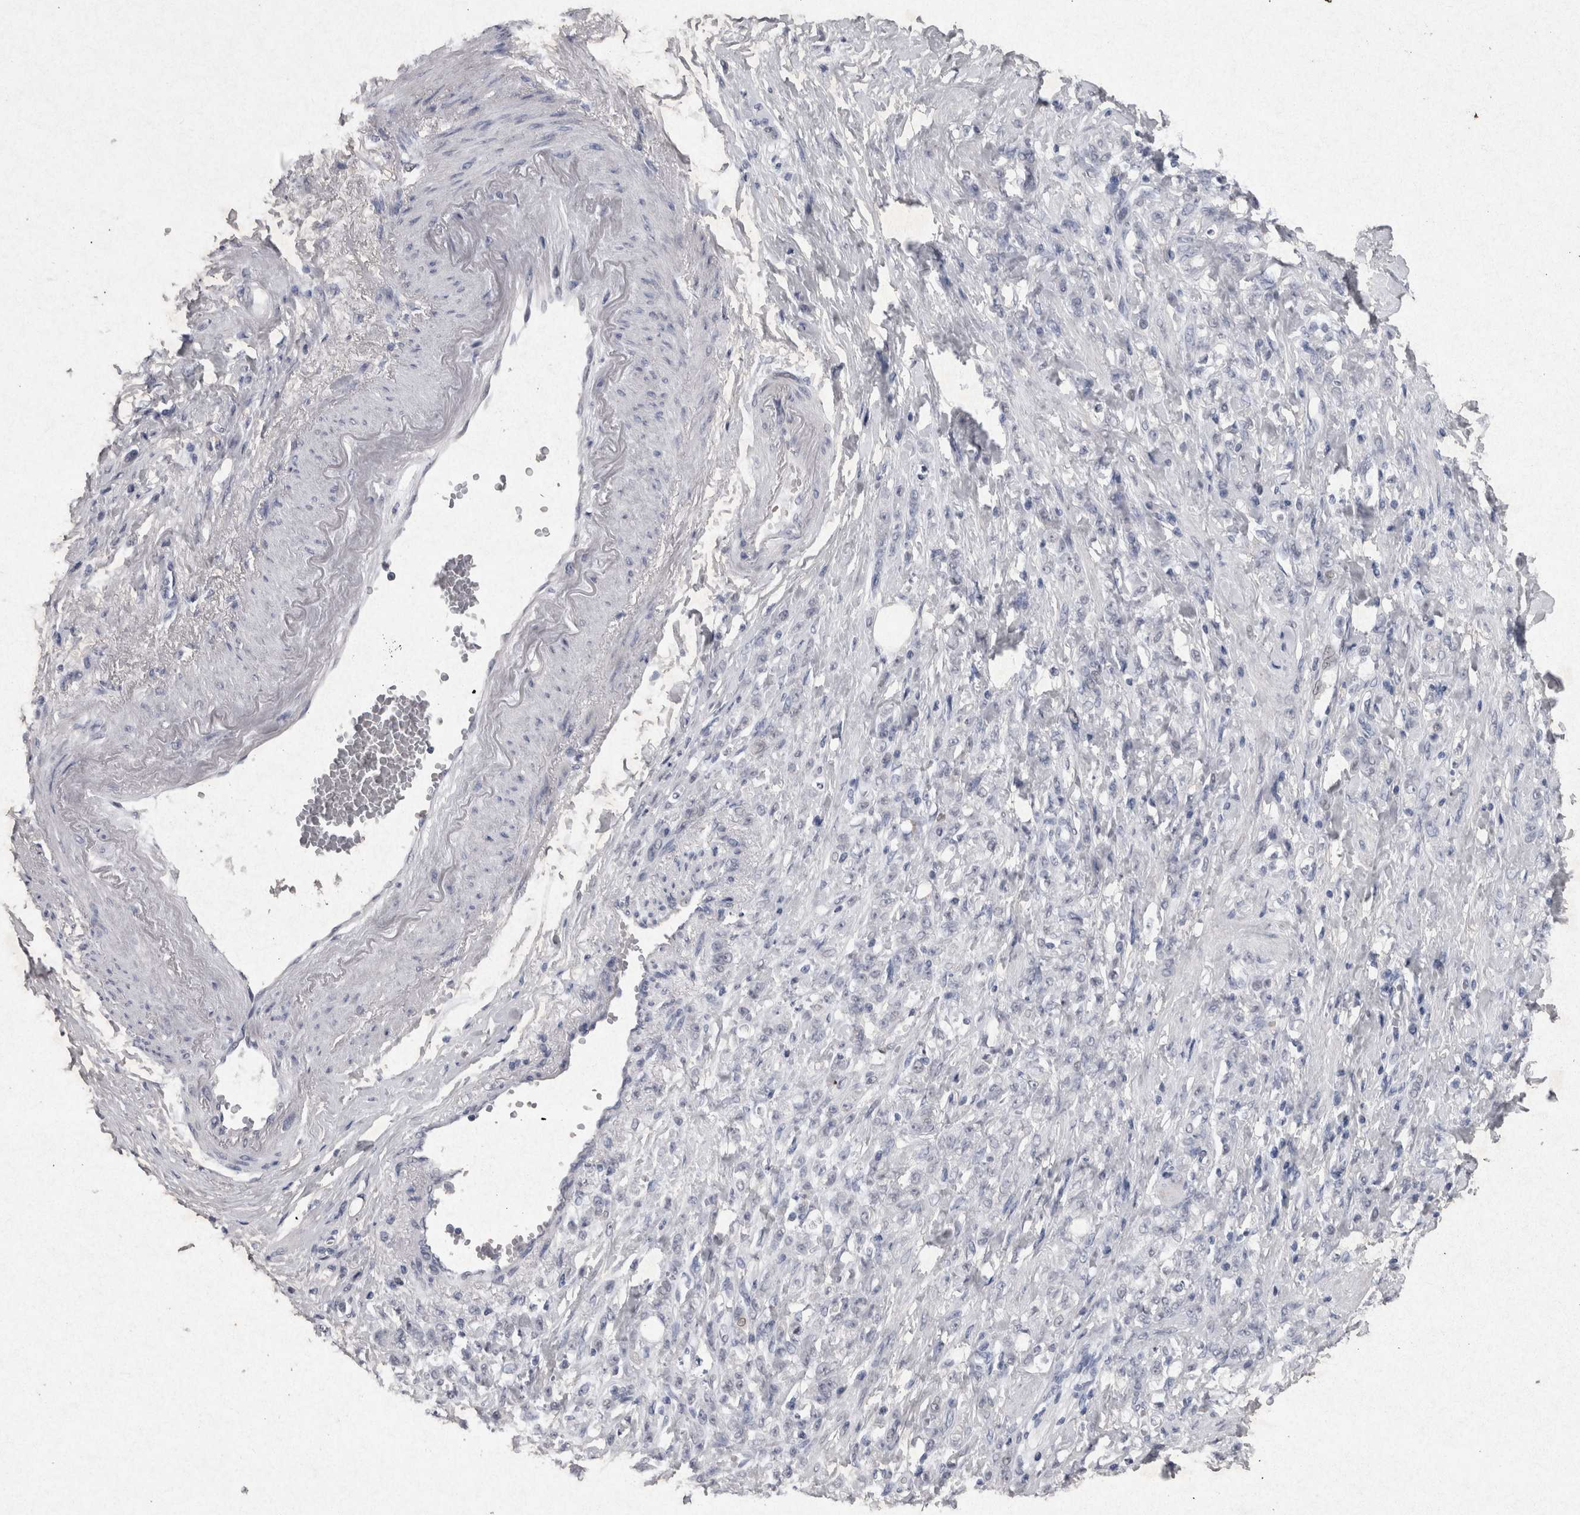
{"staining": {"intensity": "negative", "quantity": "none", "location": "none"}, "tissue": "stomach cancer", "cell_type": "Tumor cells", "image_type": "cancer", "snomed": [{"axis": "morphology", "description": "Adenocarcinoma, NOS"}, {"axis": "topography", "description": "Stomach"}], "caption": "This is an immunohistochemistry micrograph of human stomach adenocarcinoma. There is no staining in tumor cells.", "gene": "PDX1", "patient": {"sex": "male", "age": 82}}